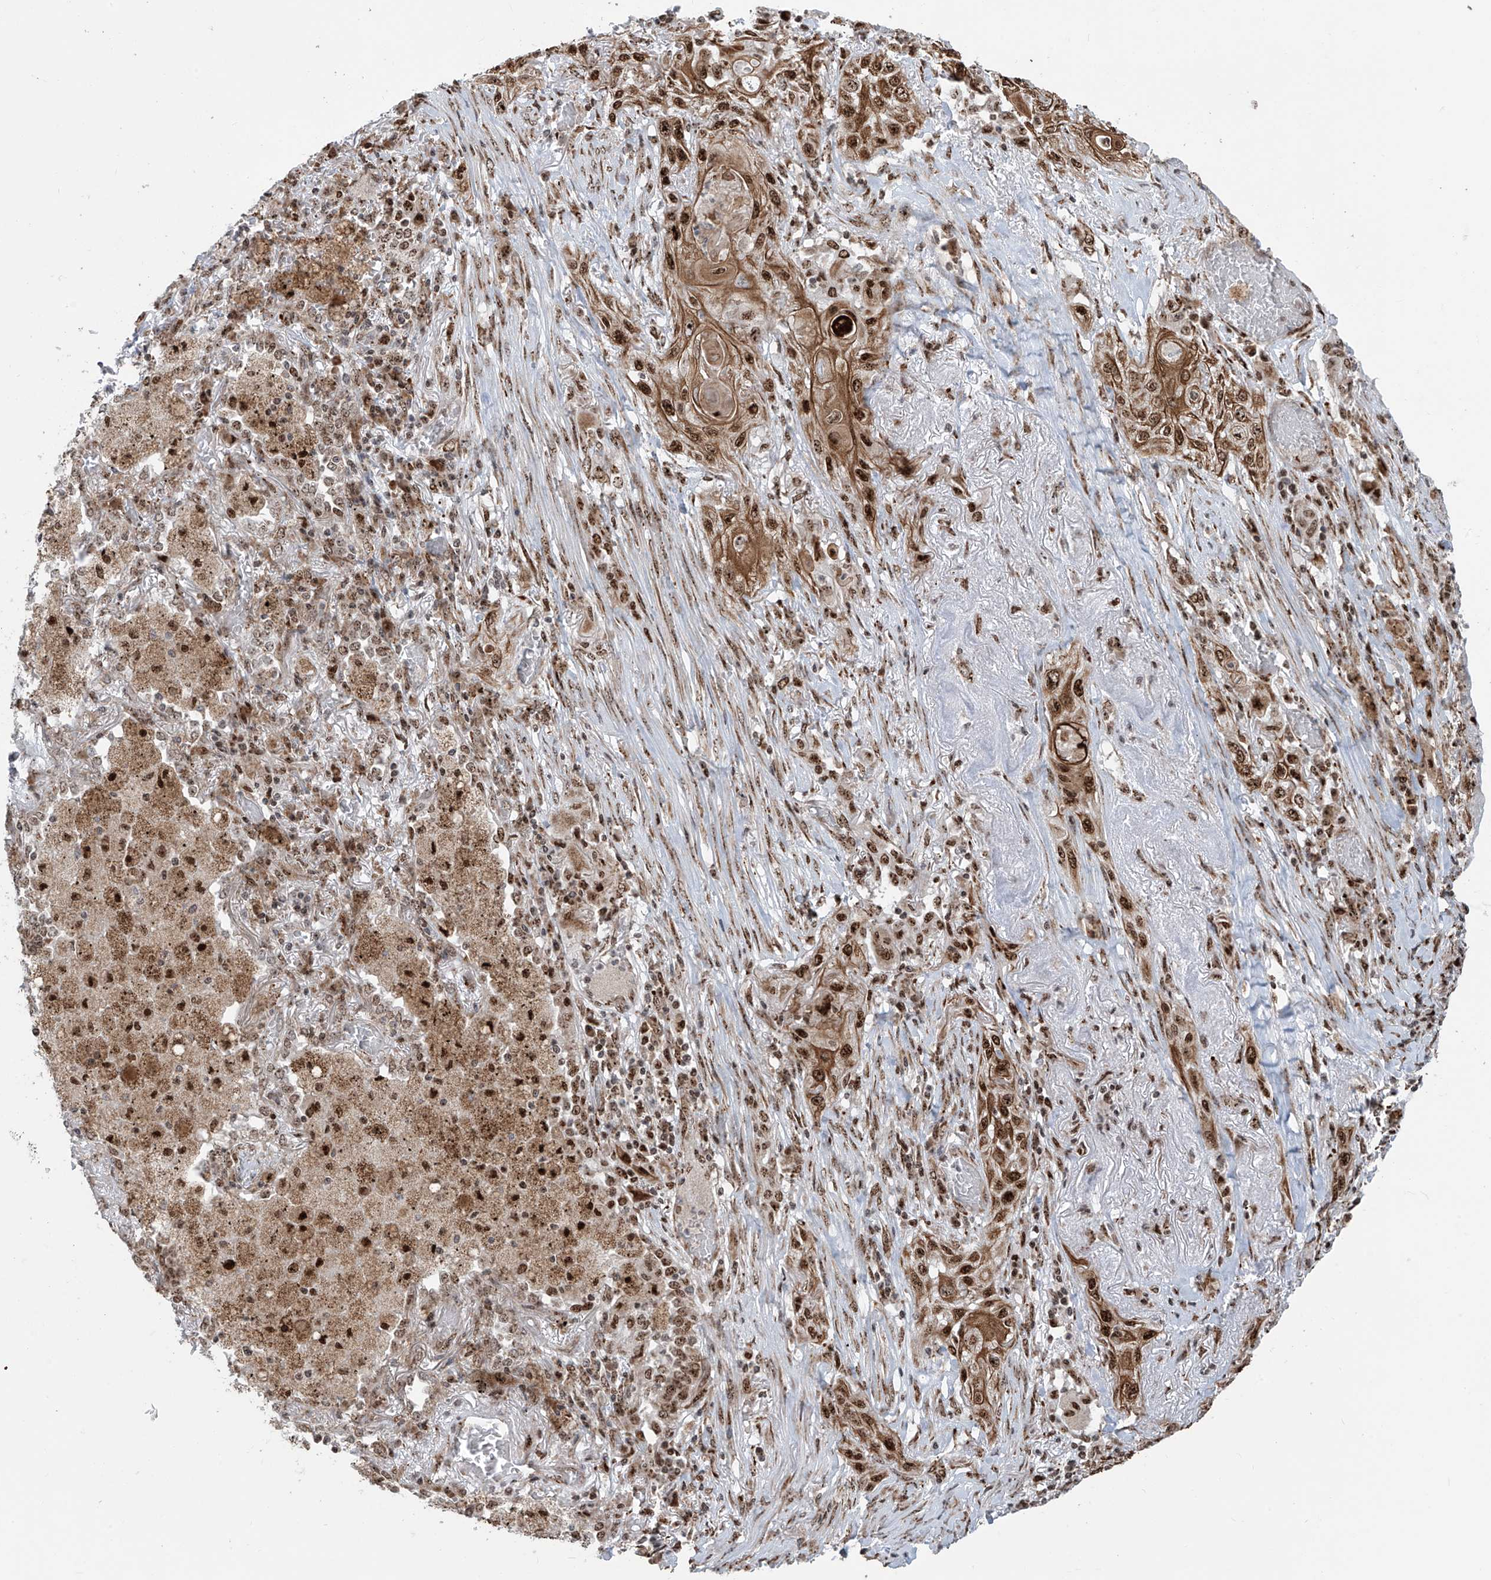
{"staining": {"intensity": "strong", "quantity": ">75%", "location": "cytoplasmic/membranous,nuclear"}, "tissue": "lung cancer", "cell_type": "Tumor cells", "image_type": "cancer", "snomed": [{"axis": "morphology", "description": "Squamous cell carcinoma, NOS"}, {"axis": "topography", "description": "Lung"}], "caption": "IHC of lung cancer reveals high levels of strong cytoplasmic/membranous and nuclear expression in approximately >75% of tumor cells.", "gene": "ZBTB8A", "patient": {"sex": "female", "age": 47}}